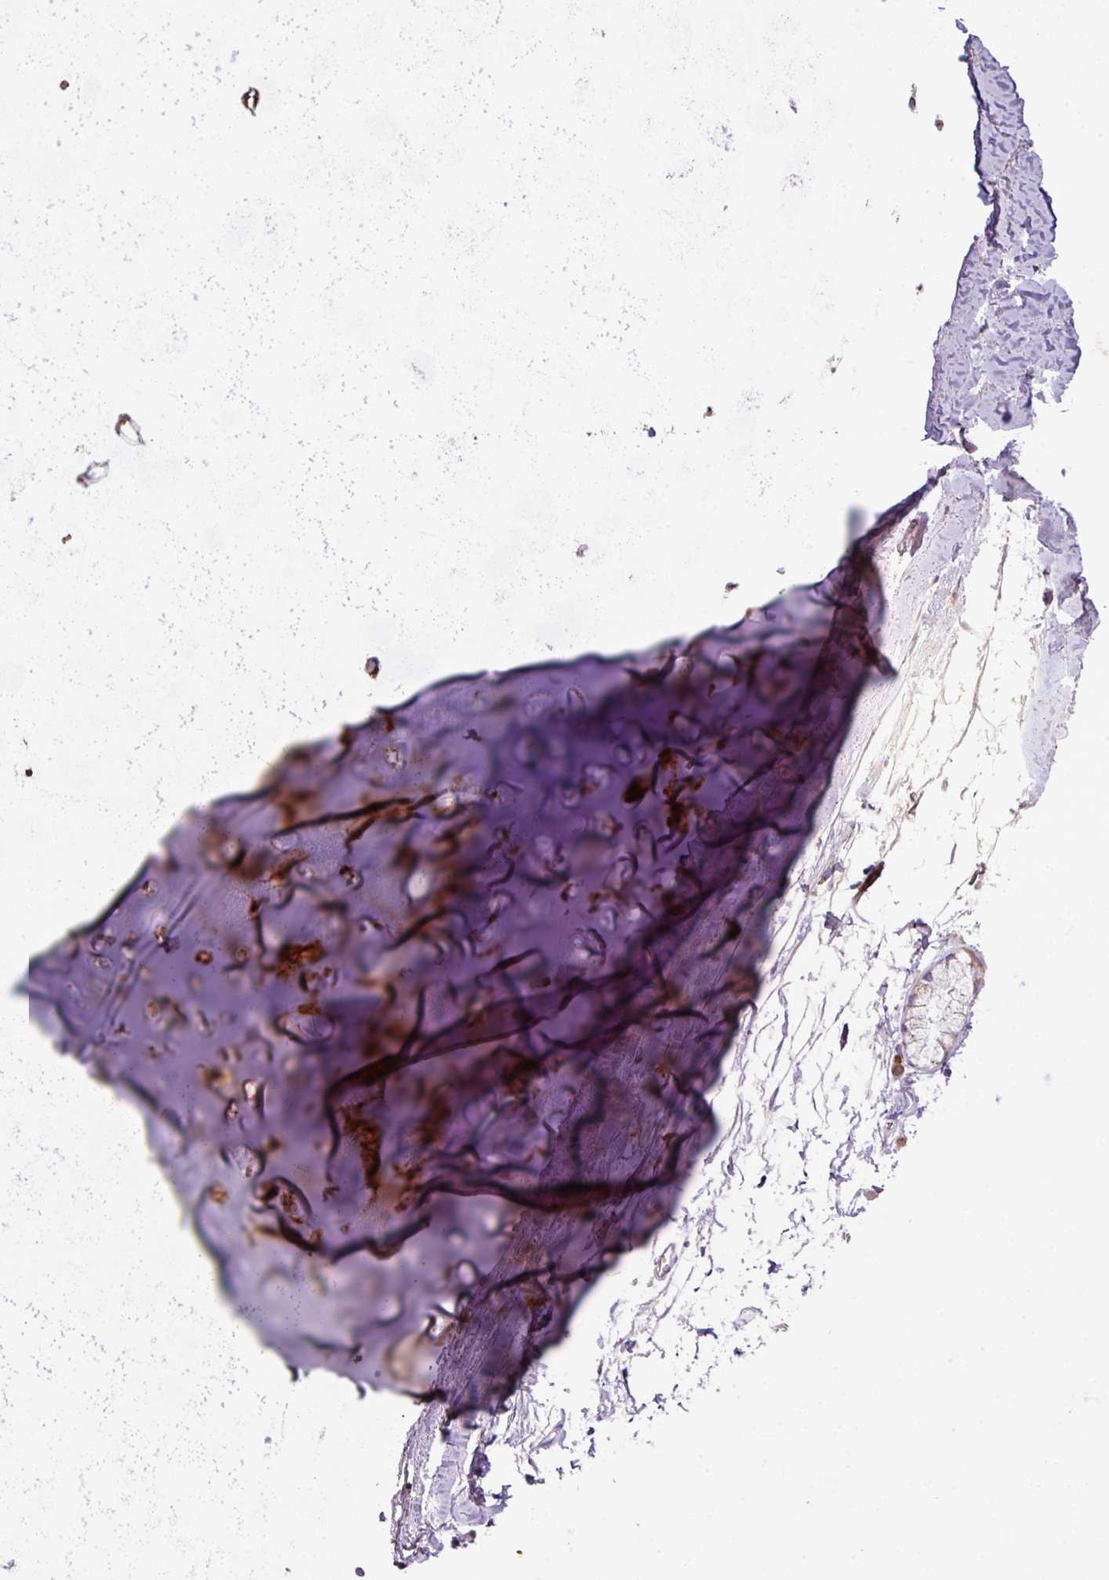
{"staining": {"intensity": "moderate", "quantity": ">75%", "location": "cytoplasmic/membranous"}, "tissue": "adipose tissue", "cell_type": "Adipocytes", "image_type": "normal", "snomed": [{"axis": "morphology", "description": "Normal tissue, NOS"}, {"axis": "topography", "description": "Cartilage tissue"}, {"axis": "topography", "description": "Bronchus"}], "caption": "Protein expression analysis of normal adipose tissue reveals moderate cytoplasmic/membranous positivity in approximately >75% of adipocytes.", "gene": "ENSG00000260170", "patient": {"sex": "female", "age": 72}}